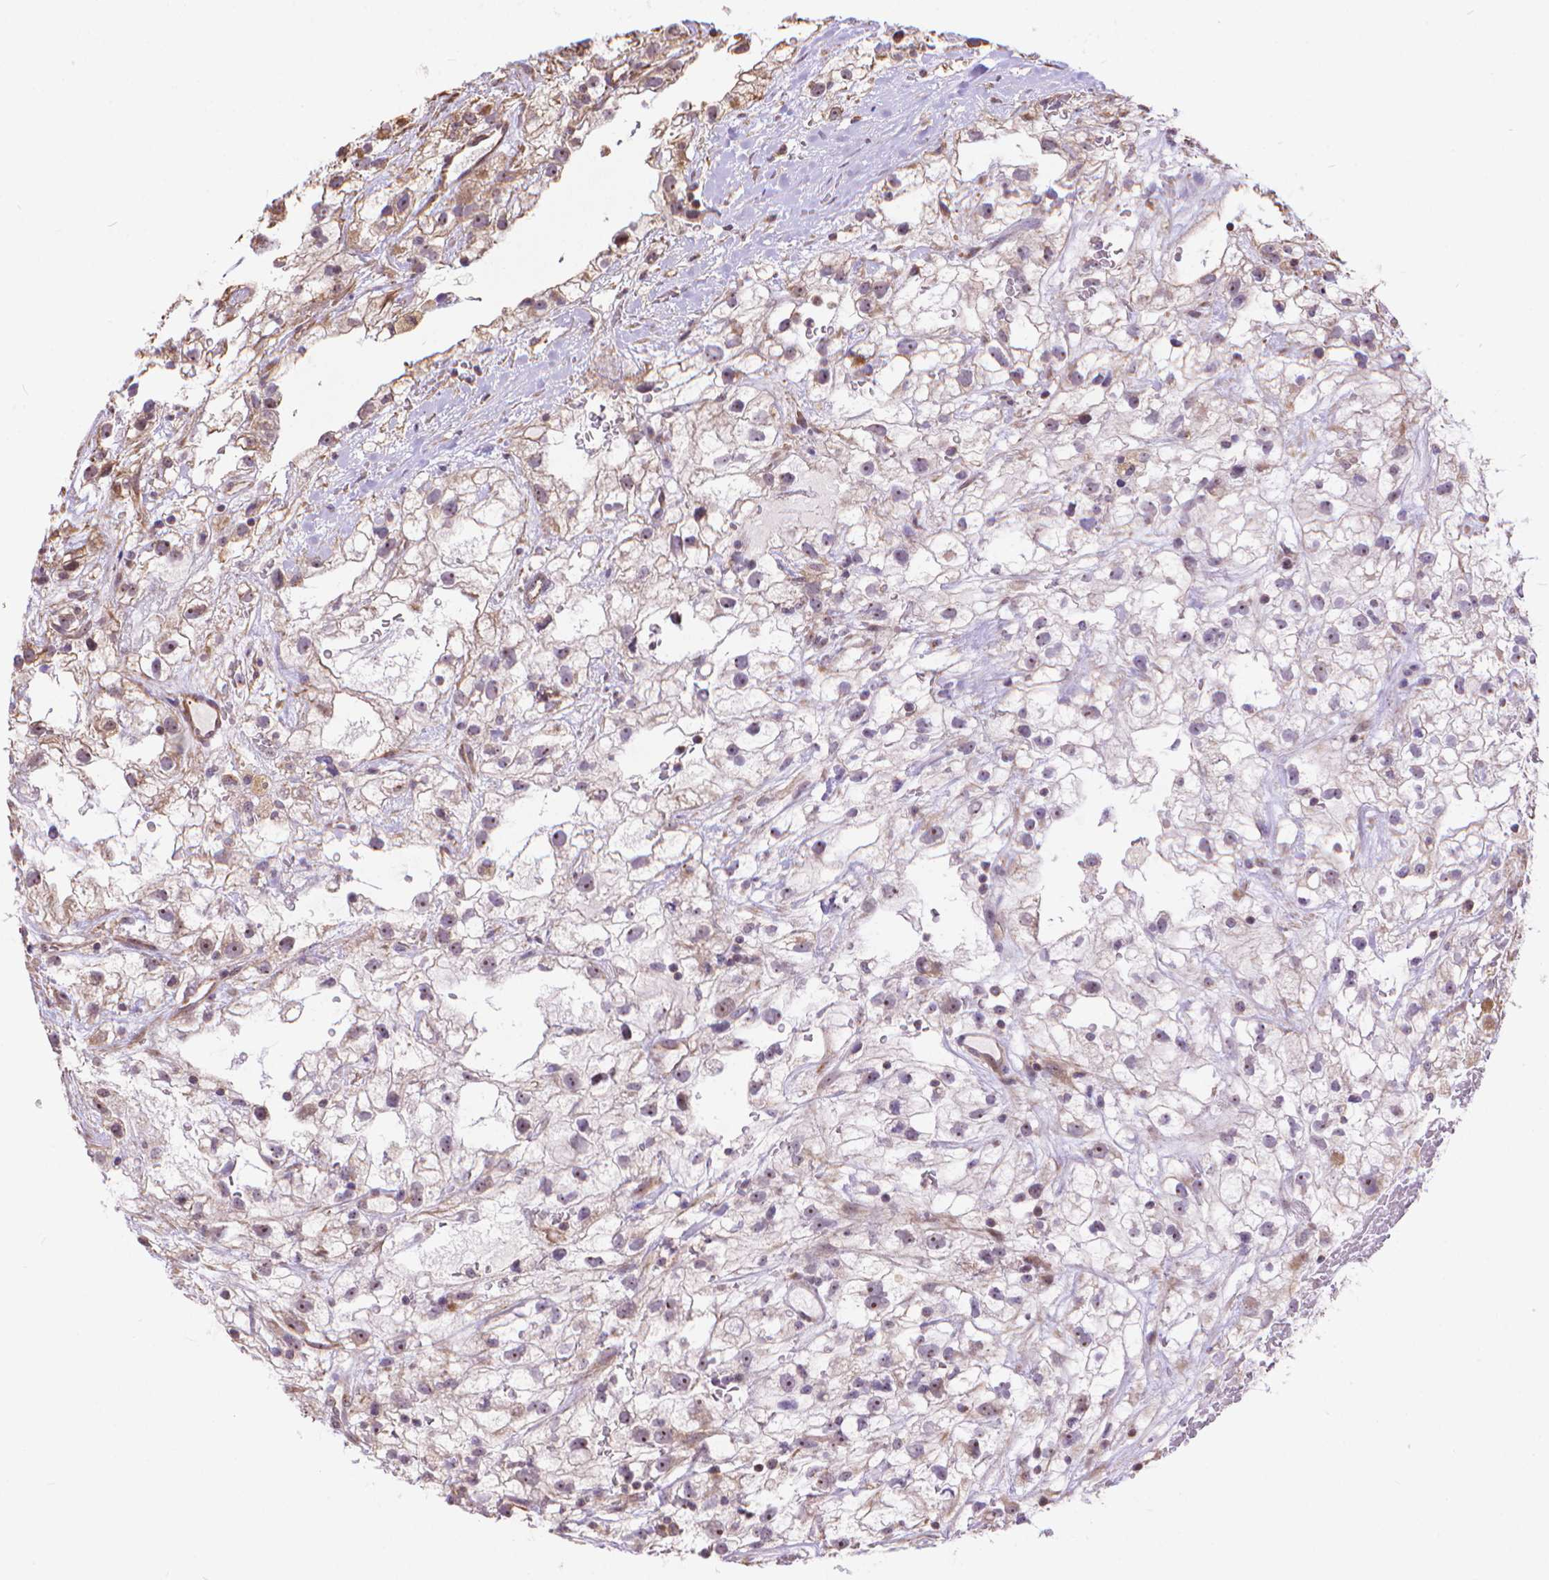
{"staining": {"intensity": "negative", "quantity": "none", "location": "none"}, "tissue": "renal cancer", "cell_type": "Tumor cells", "image_type": "cancer", "snomed": [{"axis": "morphology", "description": "Adenocarcinoma, NOS"}, {"axis": "topography", "description": "Kidney"}], "caption": "A high-resolution image shows immunohistochemistry (IHC) staining of renal cancer (adenocarcinoma), which demonstrates no significant positivity in tumor cells. Brightfield microscopy of IHC stained with DAB (brown) and hematoxylin (blue), captured at high magnification.", "gene": "TMEM135", "patient": {"sex": "male", "age": 59}}